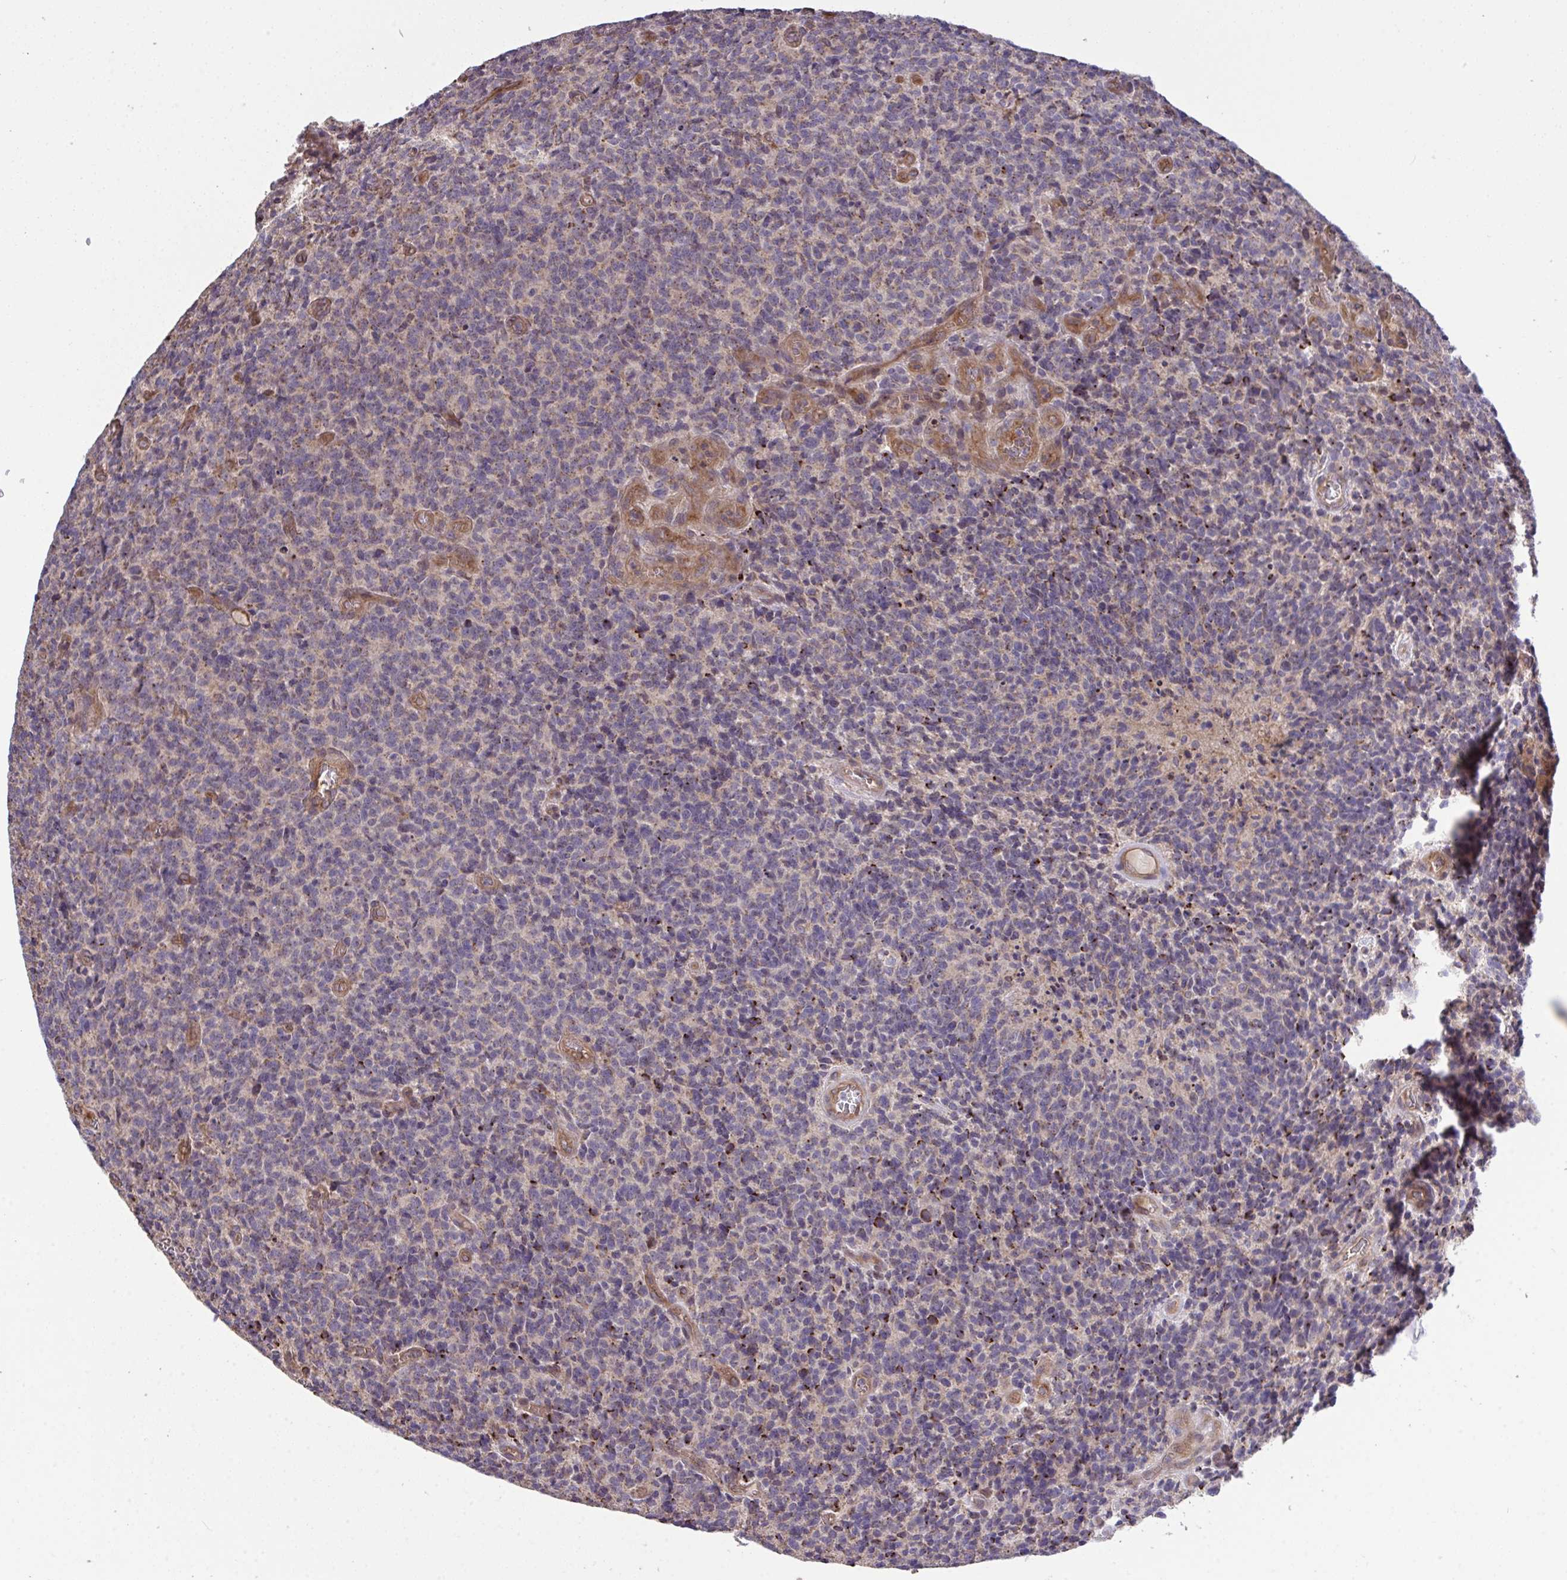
{"staining": {"intensity": "negative", "quantity": "none", "location": "none"}, "tissue": "glioma", "cell_type": "Tumor cells", "image_type": "cancer", "snomed": [{"axis": "morphology", "description": "Glioma, malignant, High grade"}, {"axis": "topography", "description": "Brain"}], "caption": "Protein analysis of glioma reveals no significant staining in tumor cells.", "gene": "PPM1H", "patient": {"sex": "male", "age": 76}}